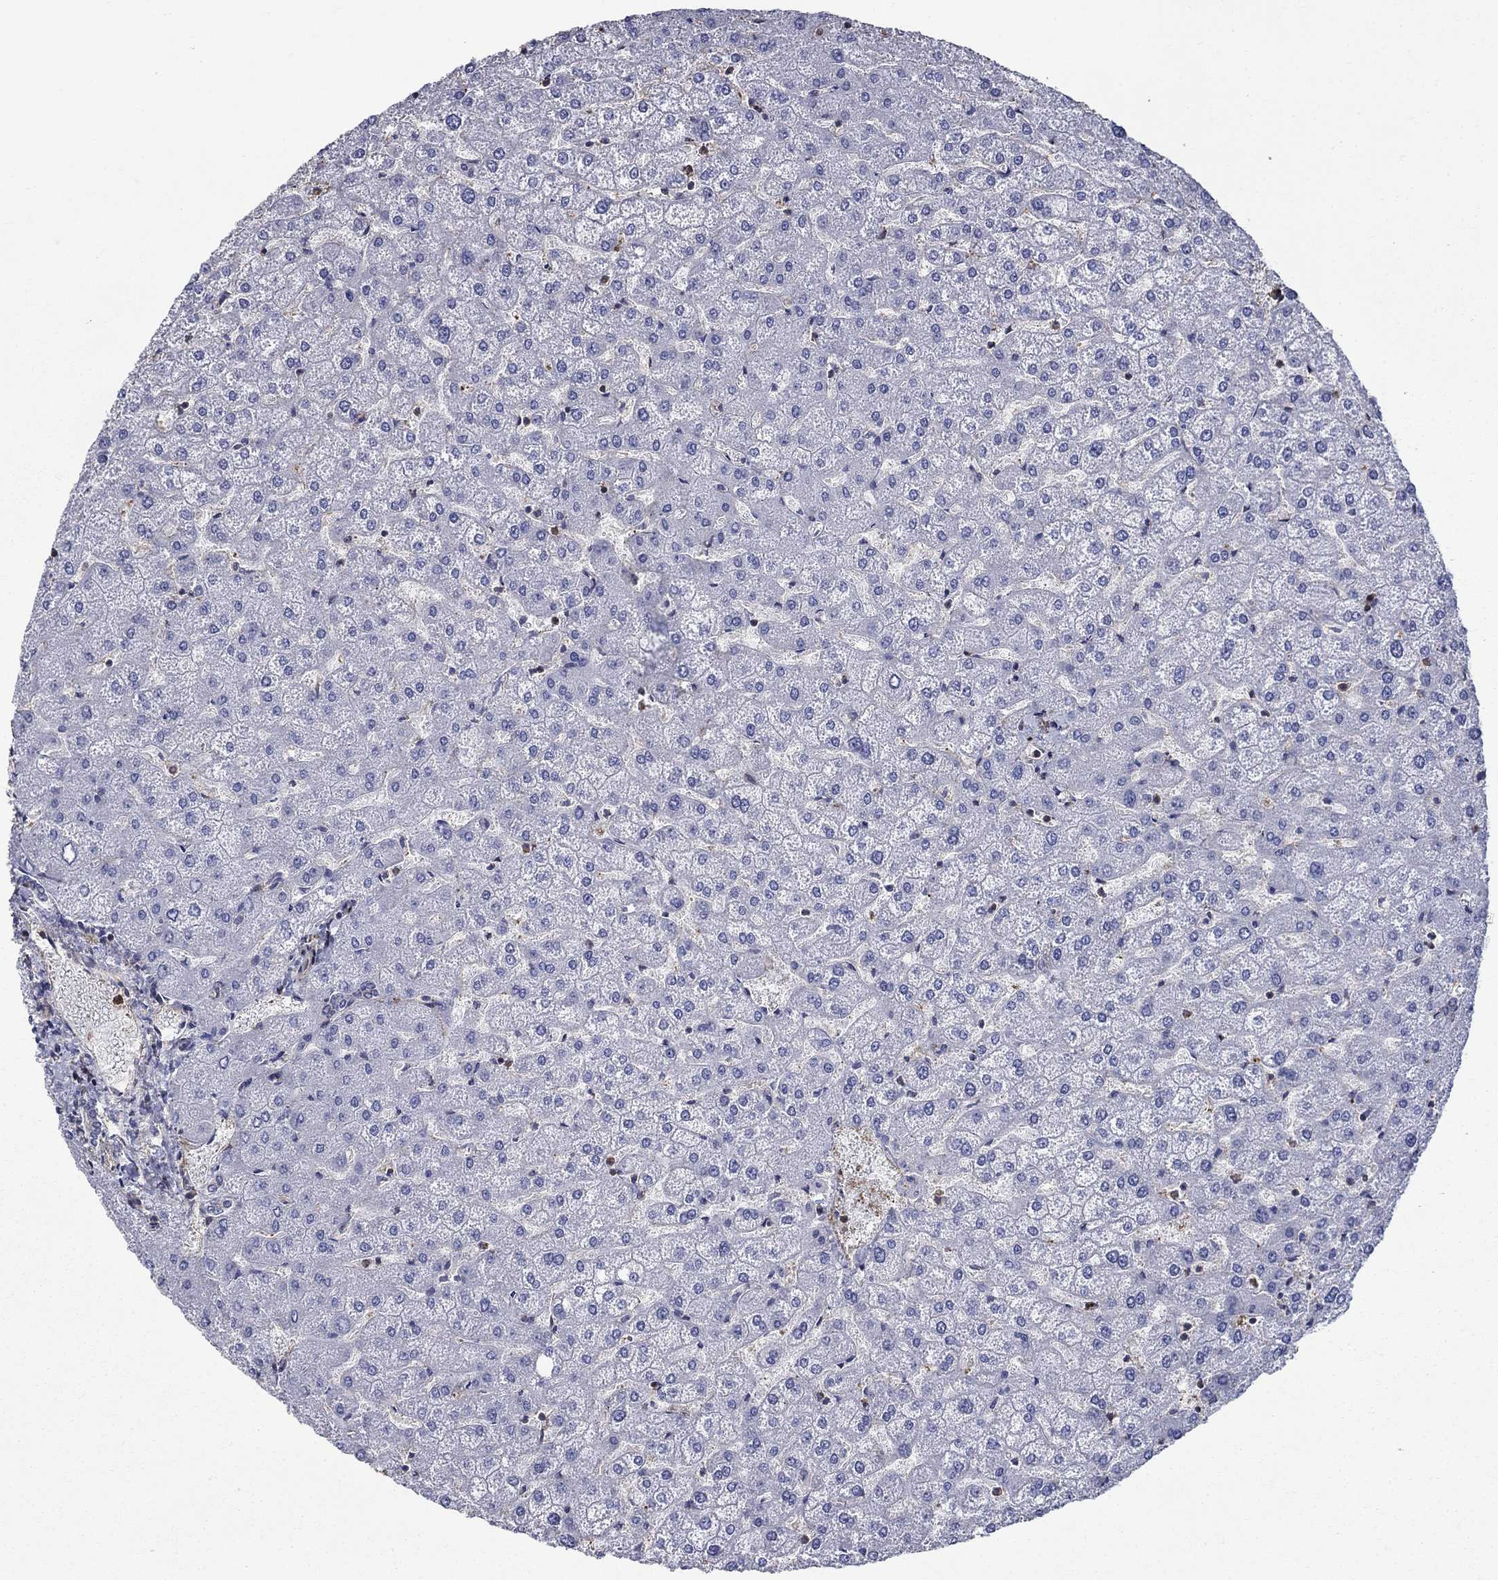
{"staining": {"intensity": "negative", "quantity": "none", "location": "none"}, "tissue": "liver", "cell_type": "Cholangiocytes", "image_type": "normal", "snomed": [{"axis": "morphology", "description": "Normal tissue, NOS"}, {"axis": "topography", "description": "Liver"}], "caption": "DAB immunohistochemical staining of benign human liver displays no significant expression in cholangiocytes.", "gene": "DVL1", "patient": {"sex": "female", "age": 32}}